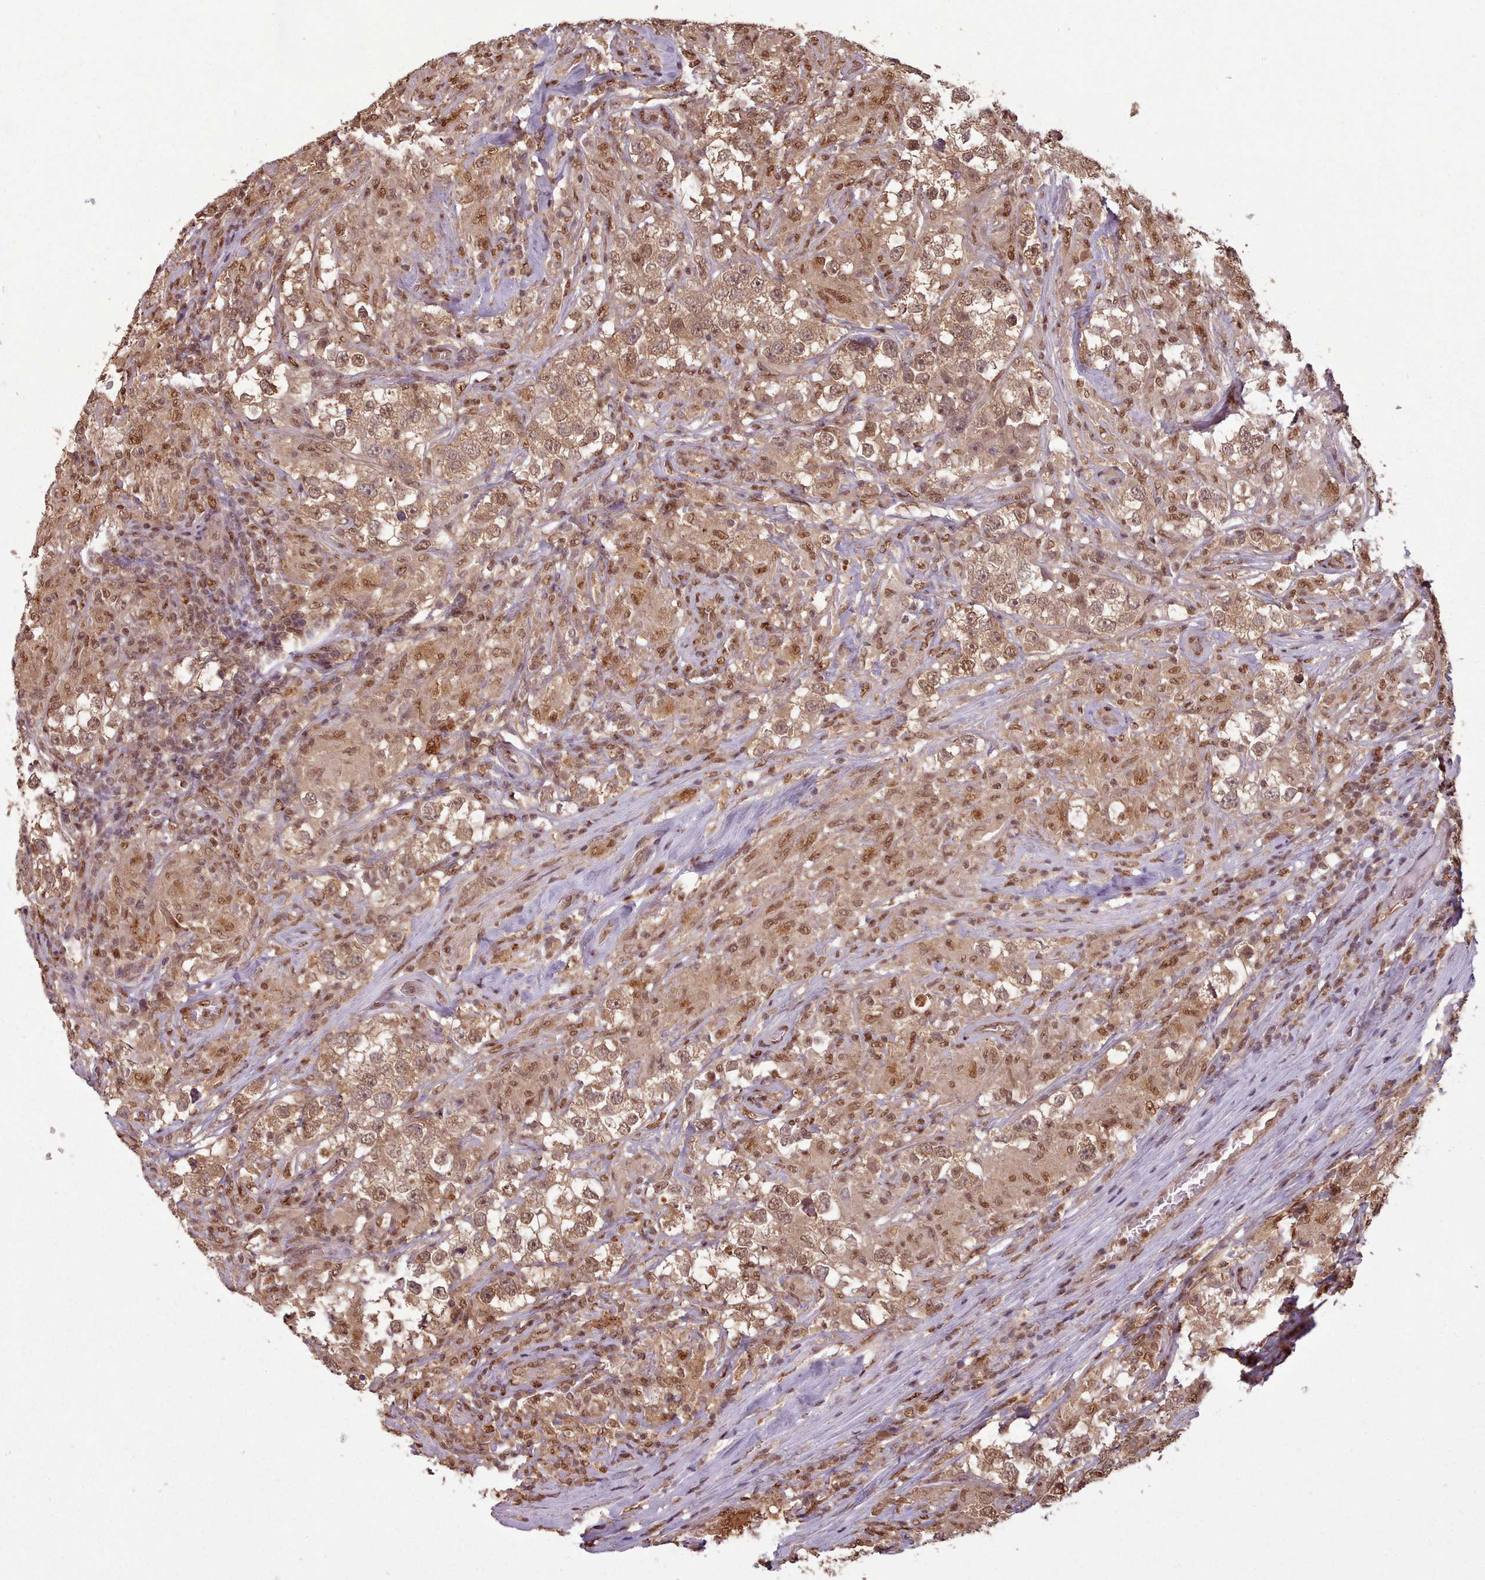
{"staining": {"intensity": "moderate", "quantity": ">75%", "location": "nuclear"}, "tissue": "testis cancer", "cell_type": "Tumor cells", "image_type": "cancer", "snomed": [{"axis": "morphology", "description": "Seminoma, NOS"}, {"axis": "topography", "description": "Testis"}], "caption": "Immunohistochemical staining of seminoma (testis) shows moderate nuclear protein staining in about >75% of tumor cells.", "gene": "RPS27A", "patient": {"sex": "male", "age": 46}}